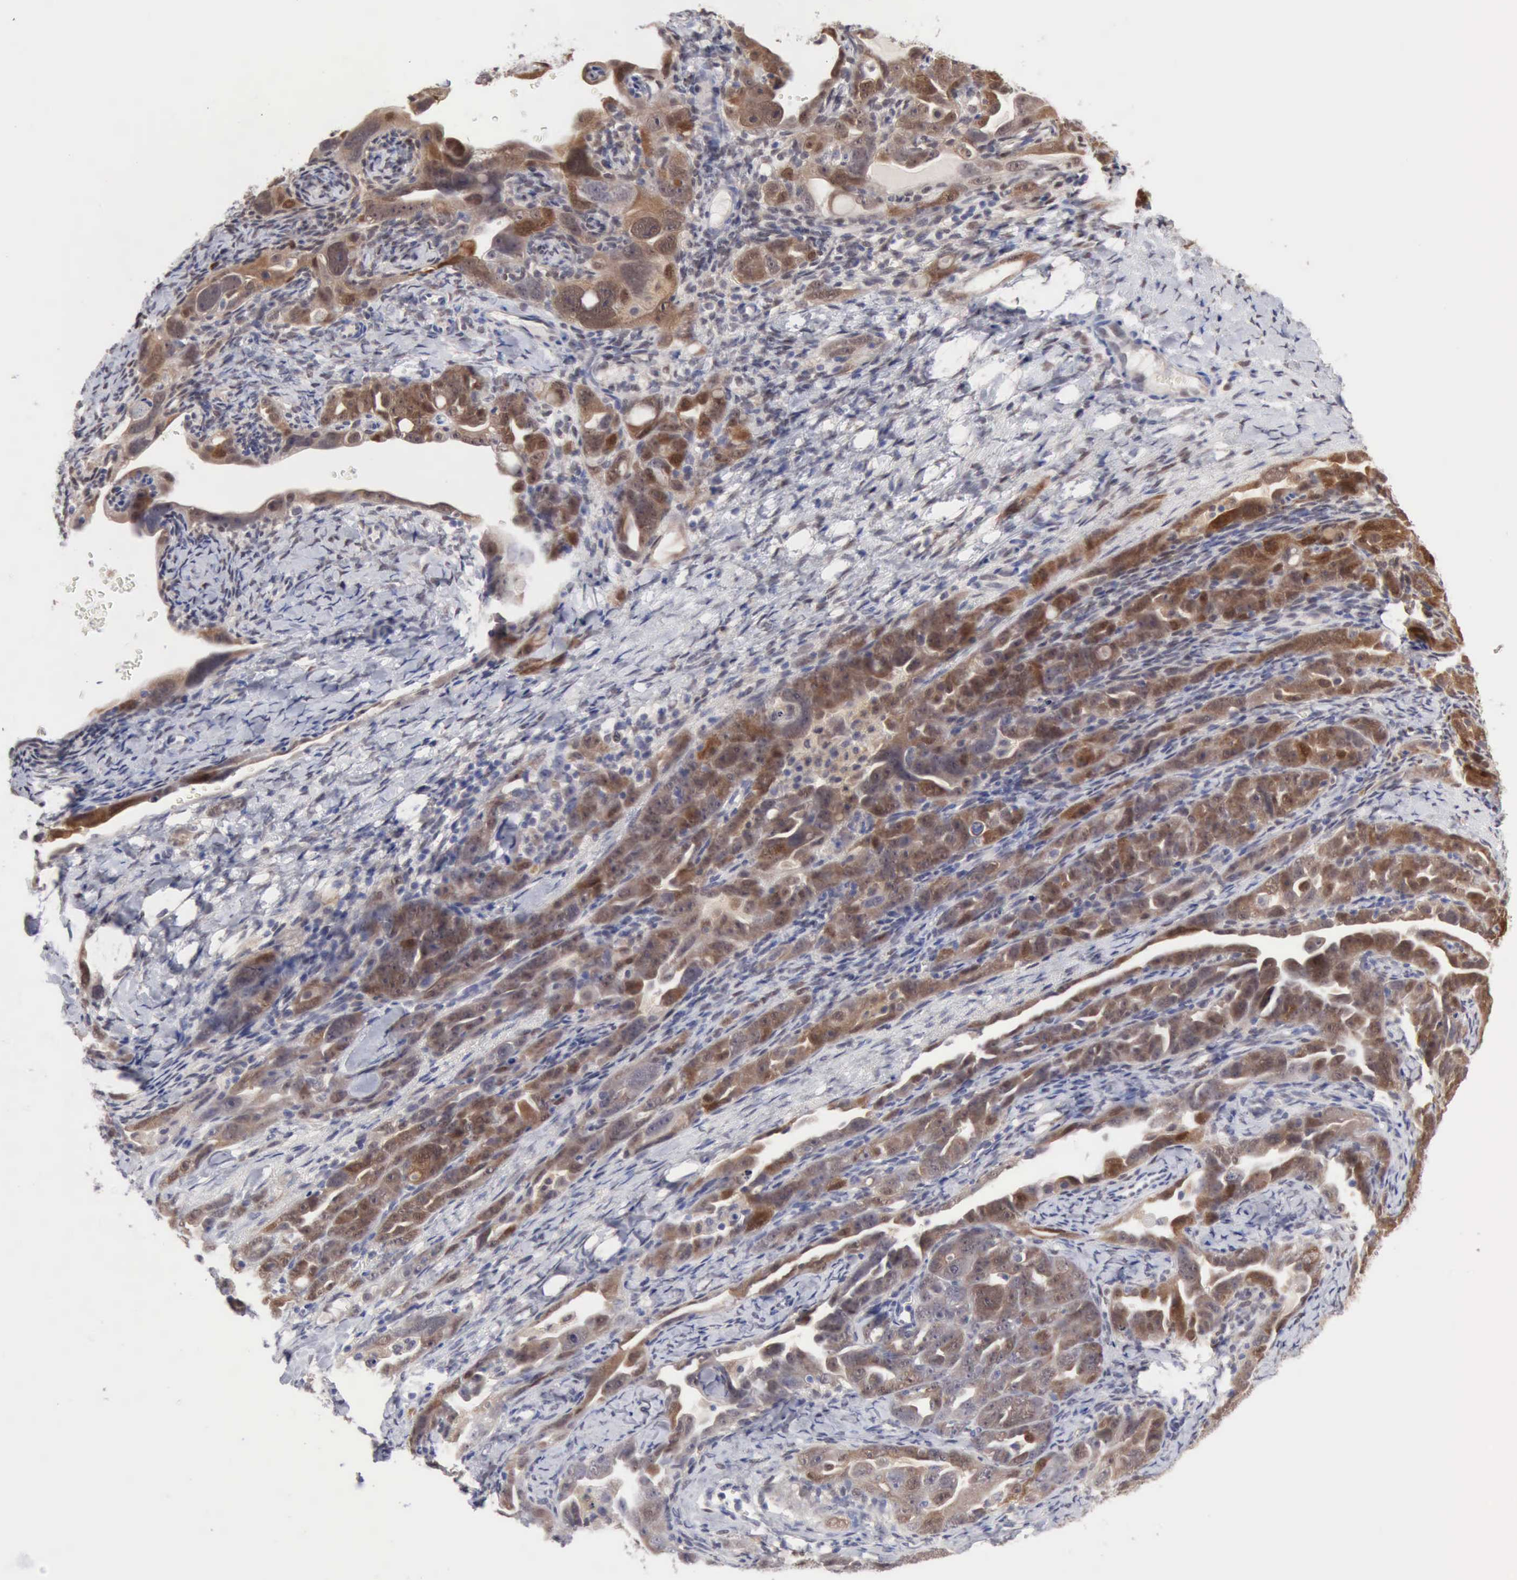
{"staining": {"intensity": "moderate", "quantity": ">75%", "location": "cytoplasmic/membranous,nuclear"}, "tissue": "ovarian cancer", "cell_type": "Tumor cells", "image_type": "cancer", "snomed": [{"axis": "morphology", "description": "Cystadenocarcinoma, serous, NOS"}, {"axis": "topography", "description": "Ovary"}], "caption": "About >75% of tumor cells in serous cystadenocarcinoma (ovarian) show moderate cytoplasmic/membranous and nuclear protein positivity as visualized by brown immunohistochemical staining.", "gene": "PTGR2", "patient": {"sex": "female", "age": 66}}